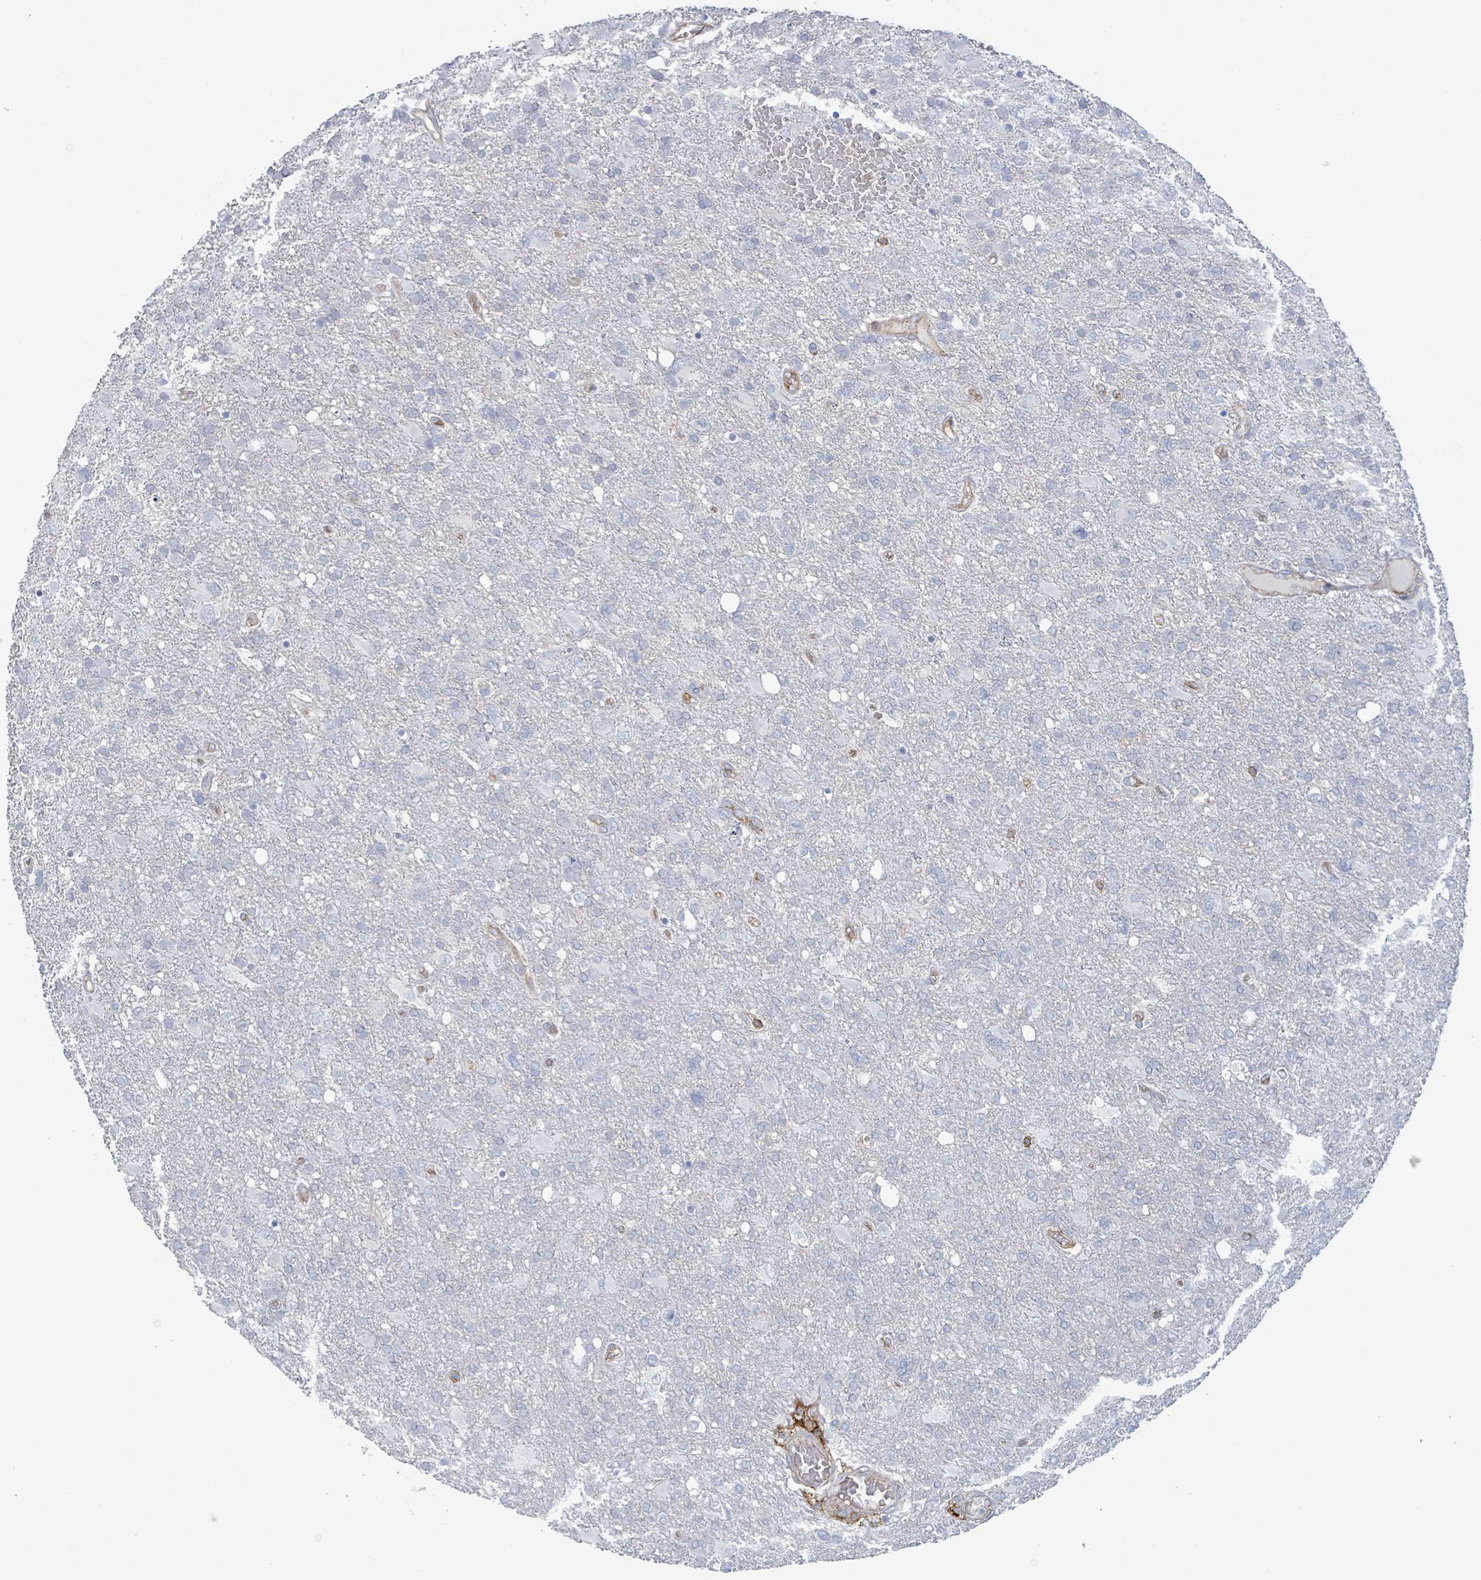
{"staining": {"intensity": "negative", "quantity": "none", "location": "none"}, "tissue": "glioma", "cell_type": "Tumor cells", "image_type": "cancer", "snomed": [{"axis": "morphology", "description": "Glioma, malignant, High grade"}, {"axis": "topography", "description": "Brain"}], "caption": "Glioma was stained to show a protein in brown. There is no significant expression in tumor cells.", "gene": "TNFRSF14", "patient": {"sex": "male", "age": 61}}